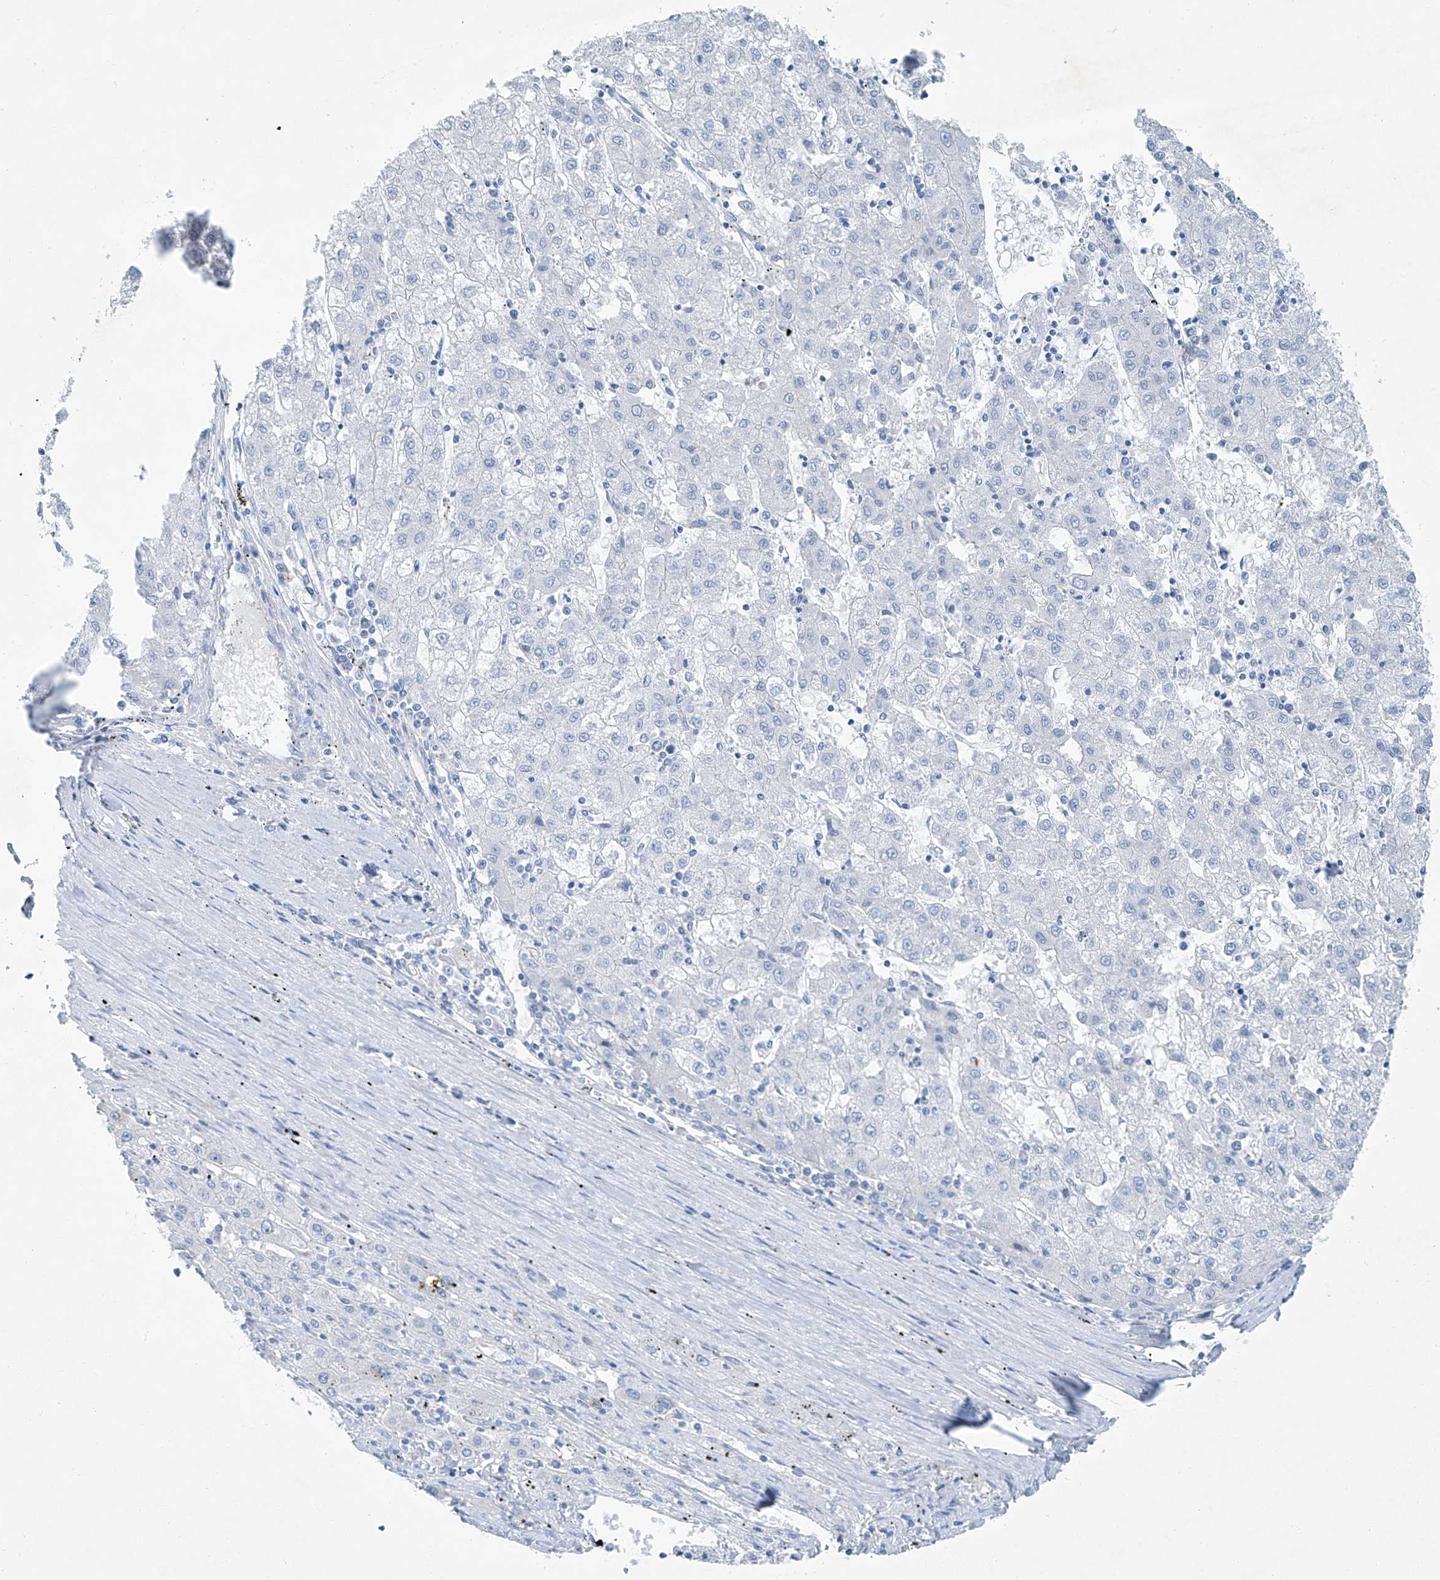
{"staining": {"intensity": "negative", "quantity": "none", "location": "none"}, "tissue": "liver cancer", "cell_type": "Tumor cells", "image_type": "cancer", "snomed": [{"axis": "morphology", "description": "Carcinoma, Hepatocellular, NOS"}, {"axis": "topography", "description": "Liver"}], "caption": "The histopathology image exhibits no significant positivity in tumor cells of hepatocellular carcinoma (liver).", "gene": "C1orf87", "patient": {"sex": "male", "age": 72}}